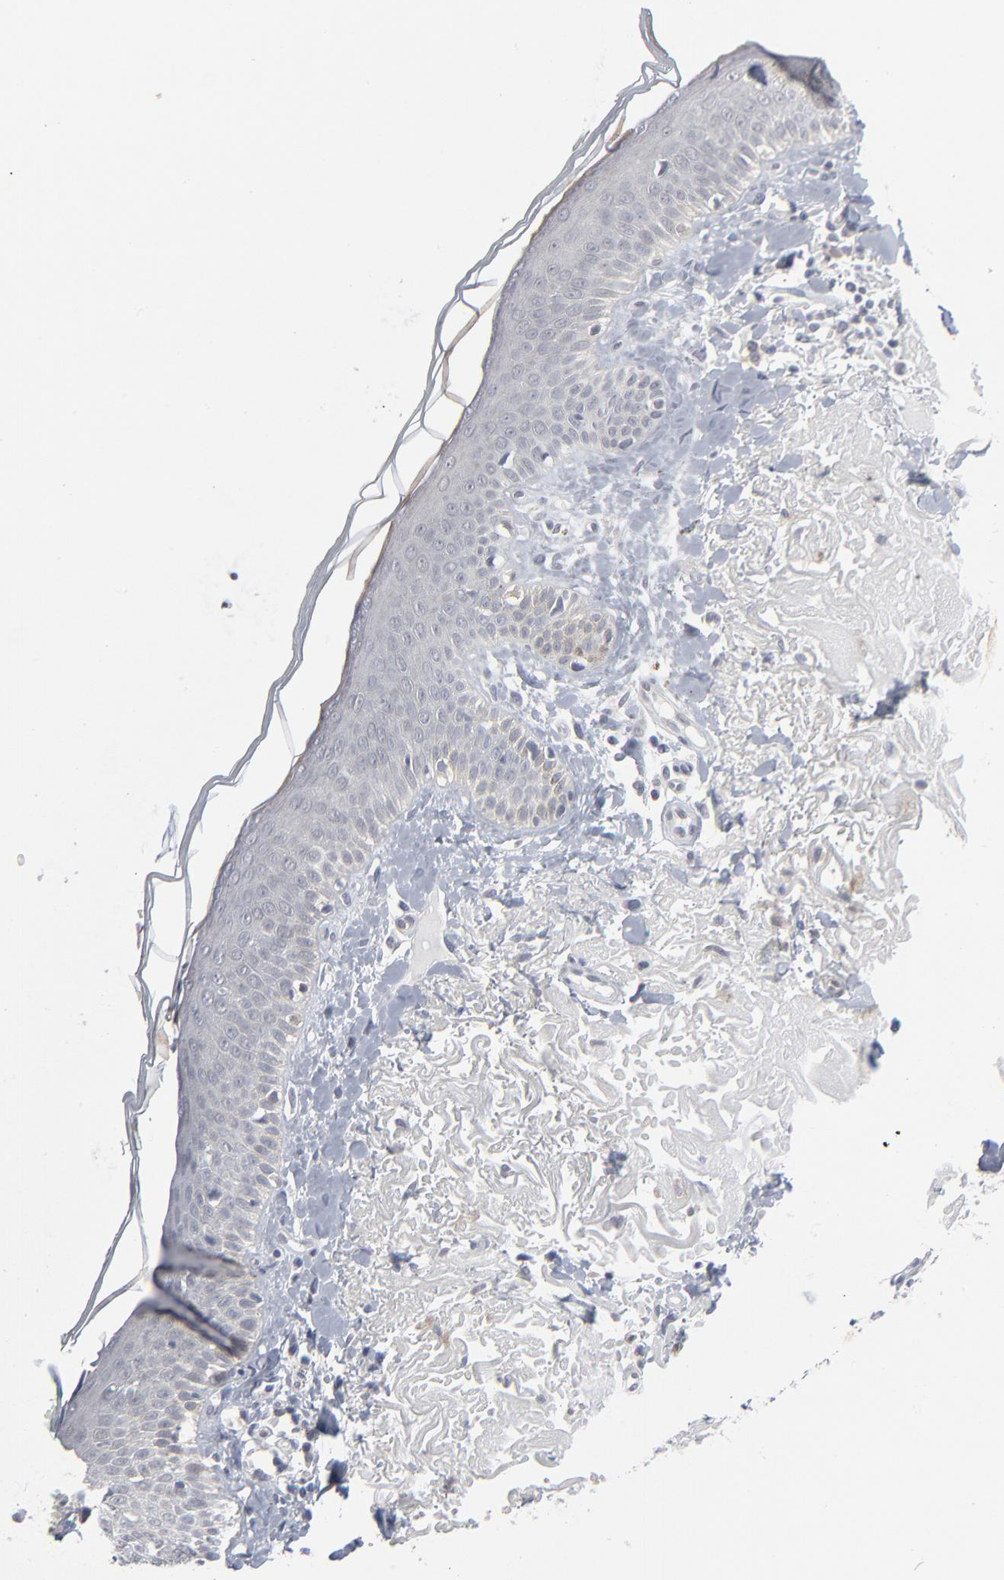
{"staining": {"intensity": "negative", "quantity": "none", "location": "none"}, "tissue": "skin cancer", "cell_type": "Tumor cells", "image_type": "cancer", "snomed": [{"axis": "morphology", "description": "Basal cell carcinoma"}, {"axis": "topography", "description": "Skin"}], "caption": "Immunohistochemistry histopathology image of neoplastic tissue: skin cancer (basal cell carcinoma) stained with DAB (3,3'-diaminobenzidine) exhibits no significant protein expression in tumor cells.", "gene": "FOXN2", "patient": {"sex": "male", "age": 74}}